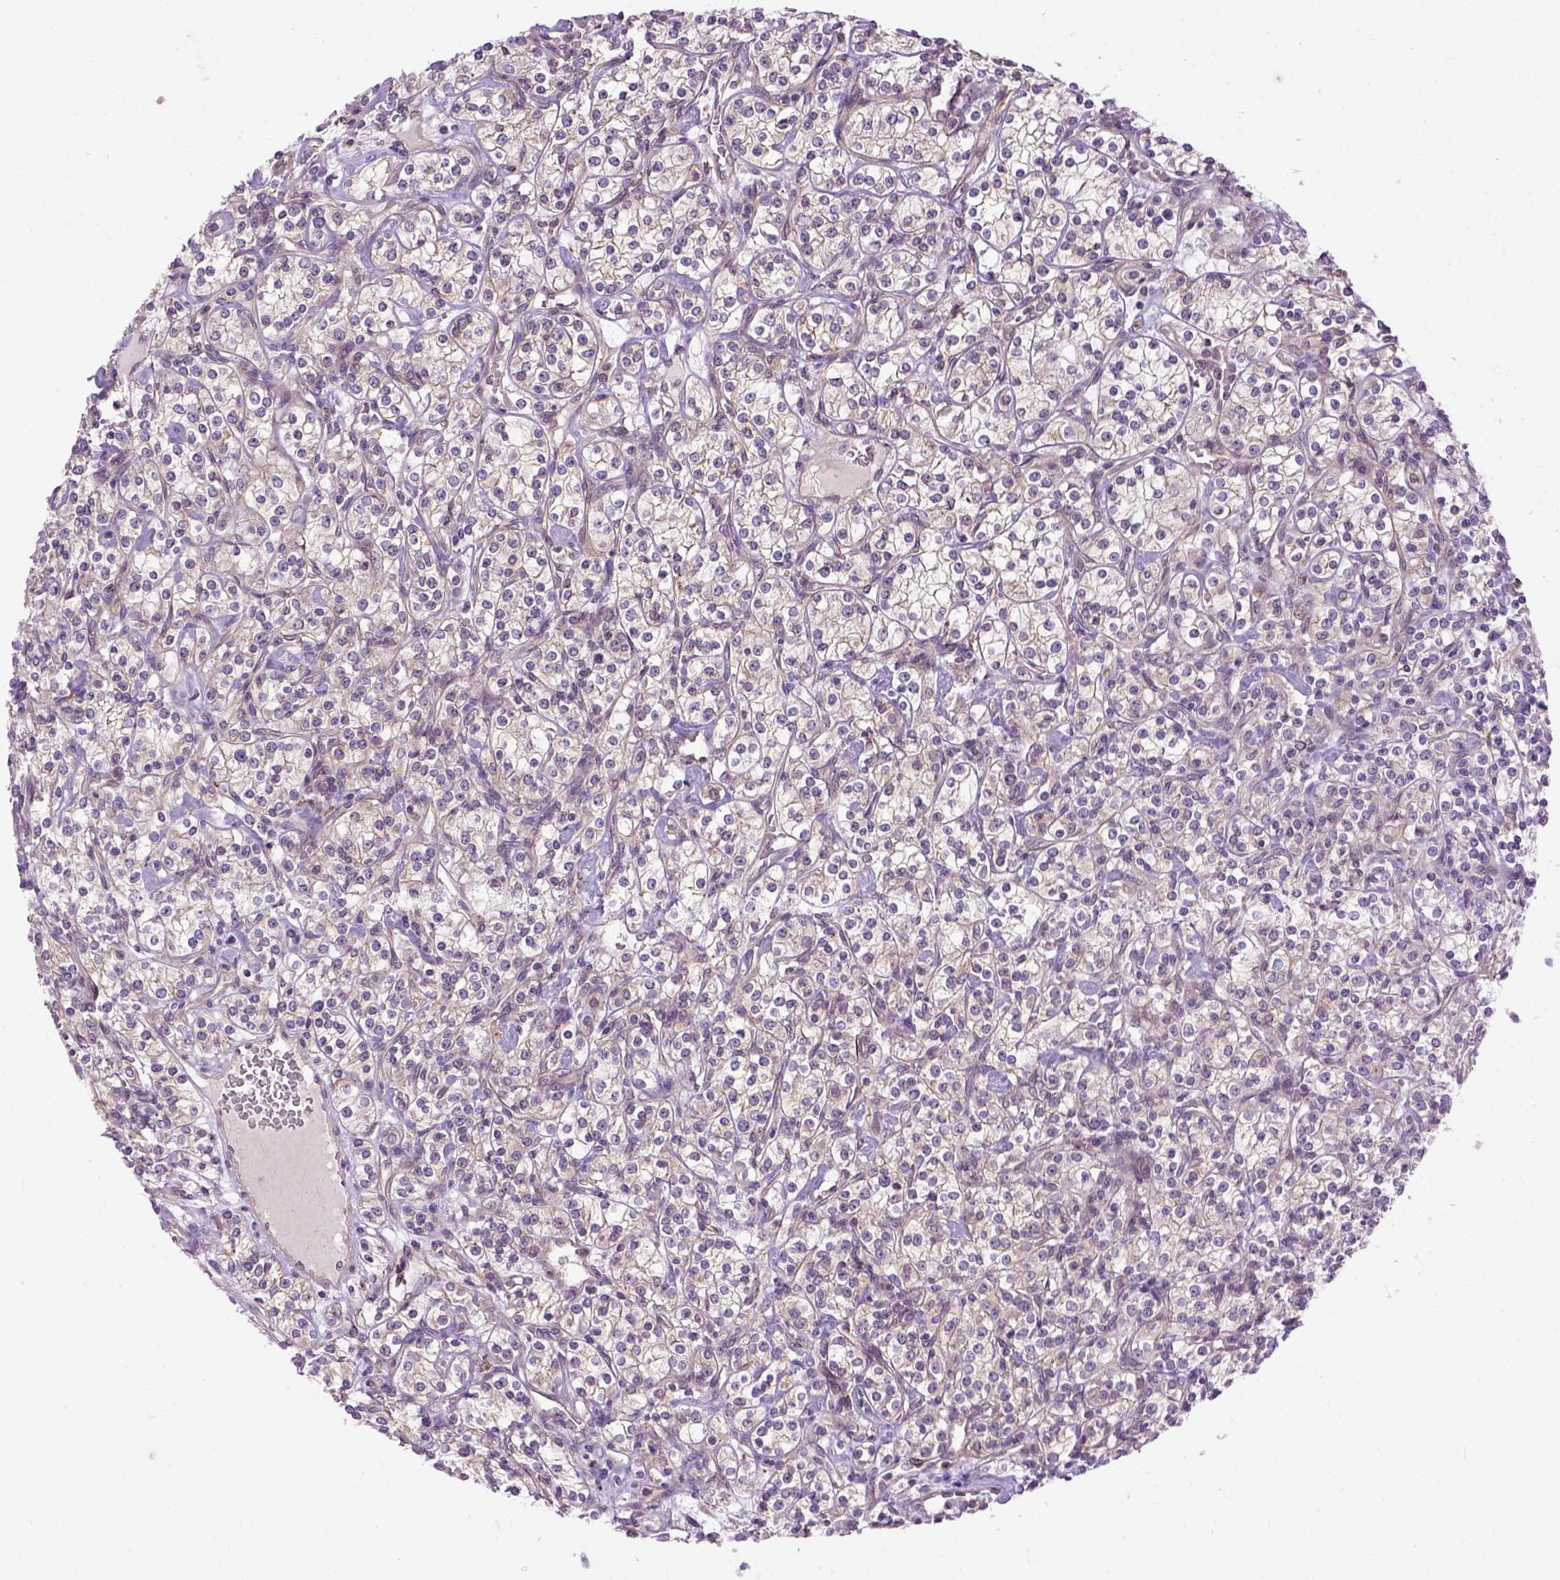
{"staining": {"intensity": "negative", "quantity": "none", "location": "none"}, "tissue": "renal cancer", "cell_type": "Tumor cells", "image_type": "cancer", "snomed": [{"axis": "morphology", "description": "Adenocarcinoma, NOS"}, {"axis": "topography", "description": "Kidney"}], "caption": "This is an immunohistochemistry histopathology image of renal cancer. There is no positivity in tumor cells.", "gene": "KAZN", "patient": {"sex": "male", "age": 77}}